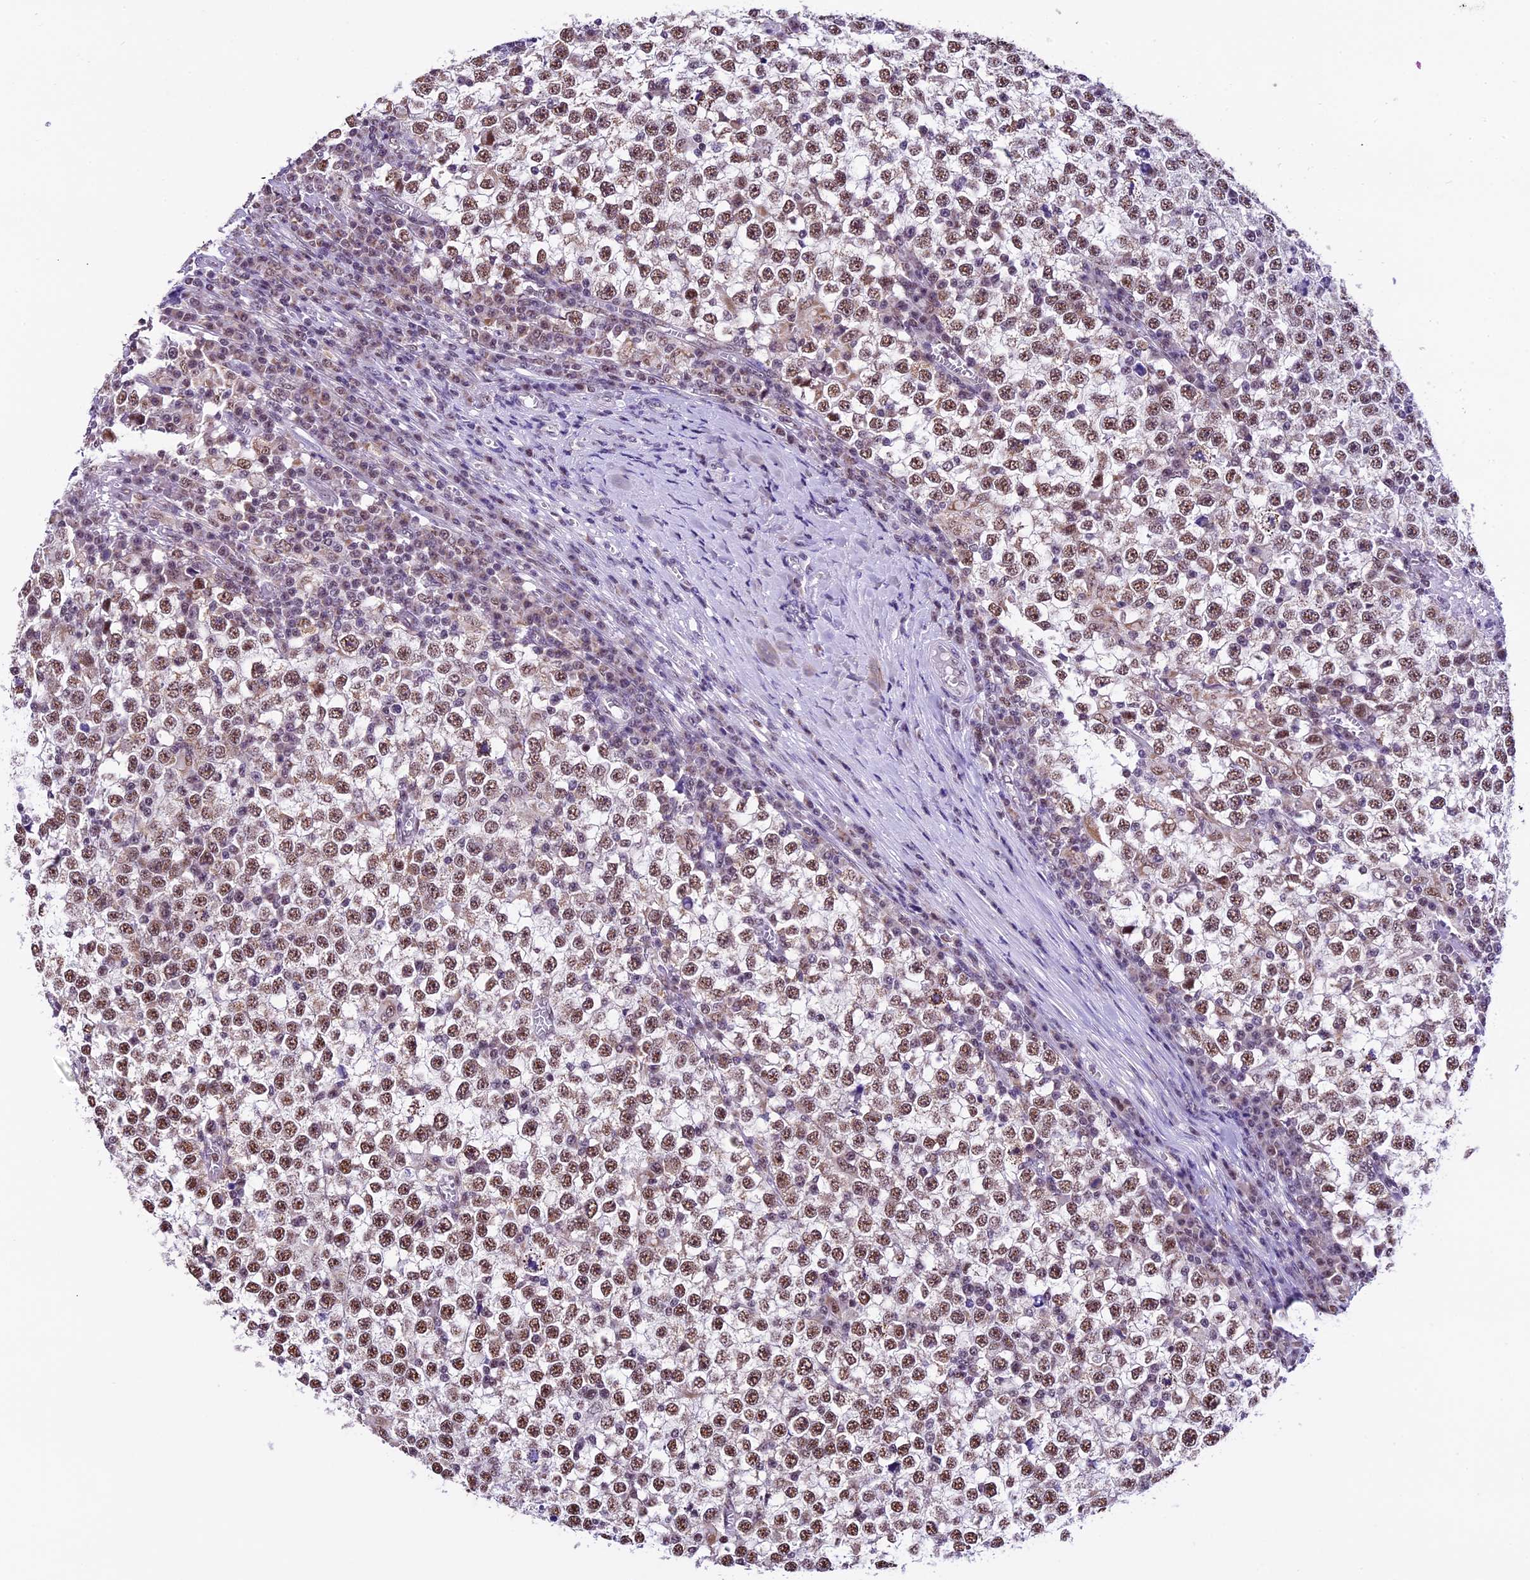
{"staining": {"intensity": "moderate", "quantity": ">75%", "location": "nuclear"}, "tissue": "testis cancer", "cell_type": "Tumor cells", "image_type": "cancer", "snomed": [{"axis": "morphology", "description": "Seminoma, NOS"}, {"axis": "topography", "description": "Testis"}], "caption": "The histopathology image demonstrates immunohistochemical staining of testis seminoma. There is moderate nuclear expression is present in about >75% of tumor cells. (DAB (3,3'-diaminobenzidine) IHC with brightfield microscopy, high magnification).", "gene": "CARS2", "patient": {"sex": "male", "age": 65}}